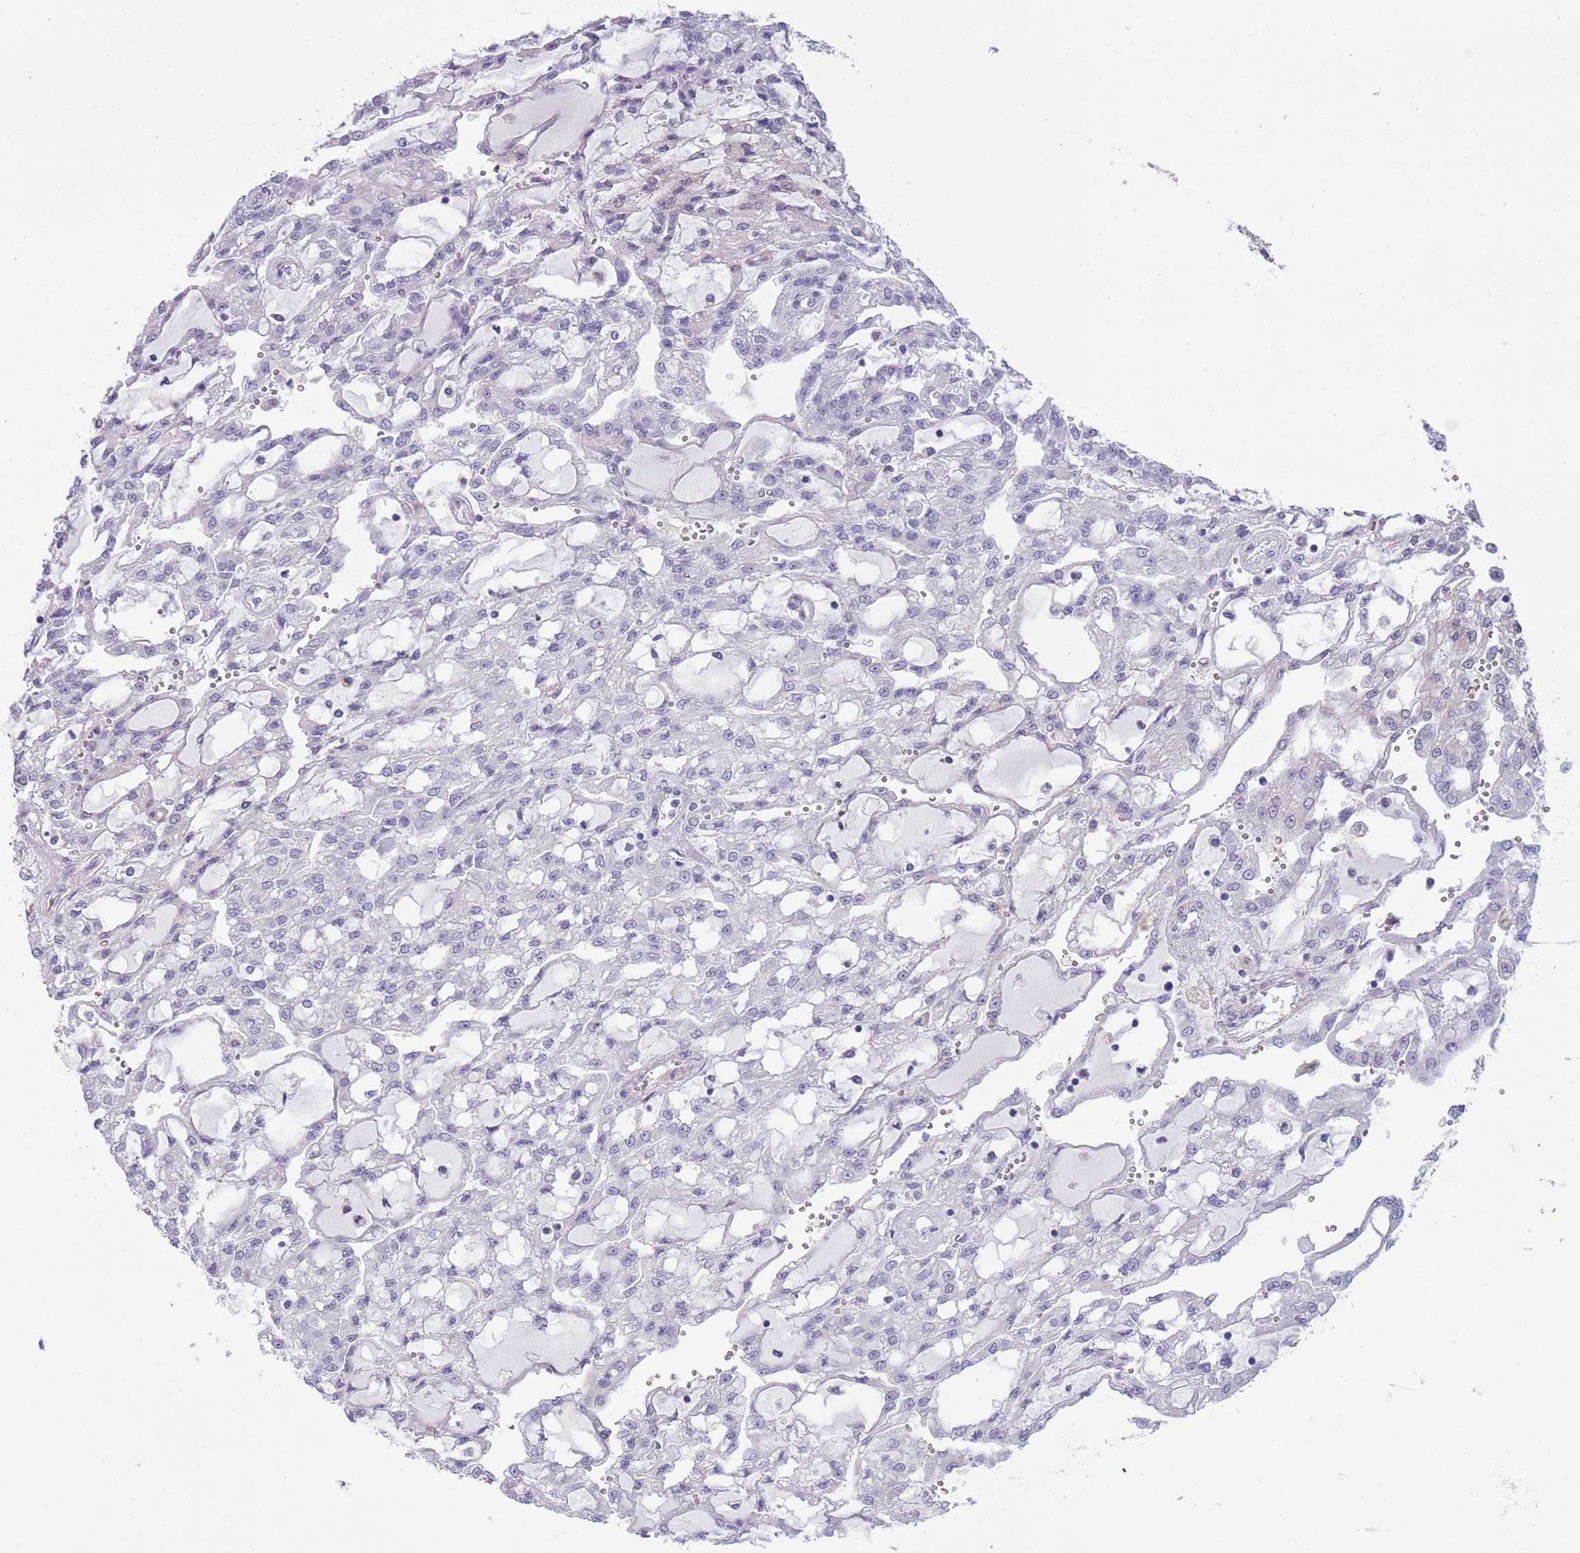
{"staining": {"intensity": "negative", "quantity": "none", "location": "none"}, "tissue": "renal cancer", "cell_type": "Tumor cells", "image_type": "cancer", "snomed": [{"axis": "morphology", "description": "Adenocarcinoma, NOS"}, {"axis": "topography", "description": "Kidney"}], "caption": "Immunohistochemical staining of human renal adenocarcinoma reveals no significant expression in tumor cells.", "gene": "TSGA13", "patient": {"sex": "male", "age": 63}}